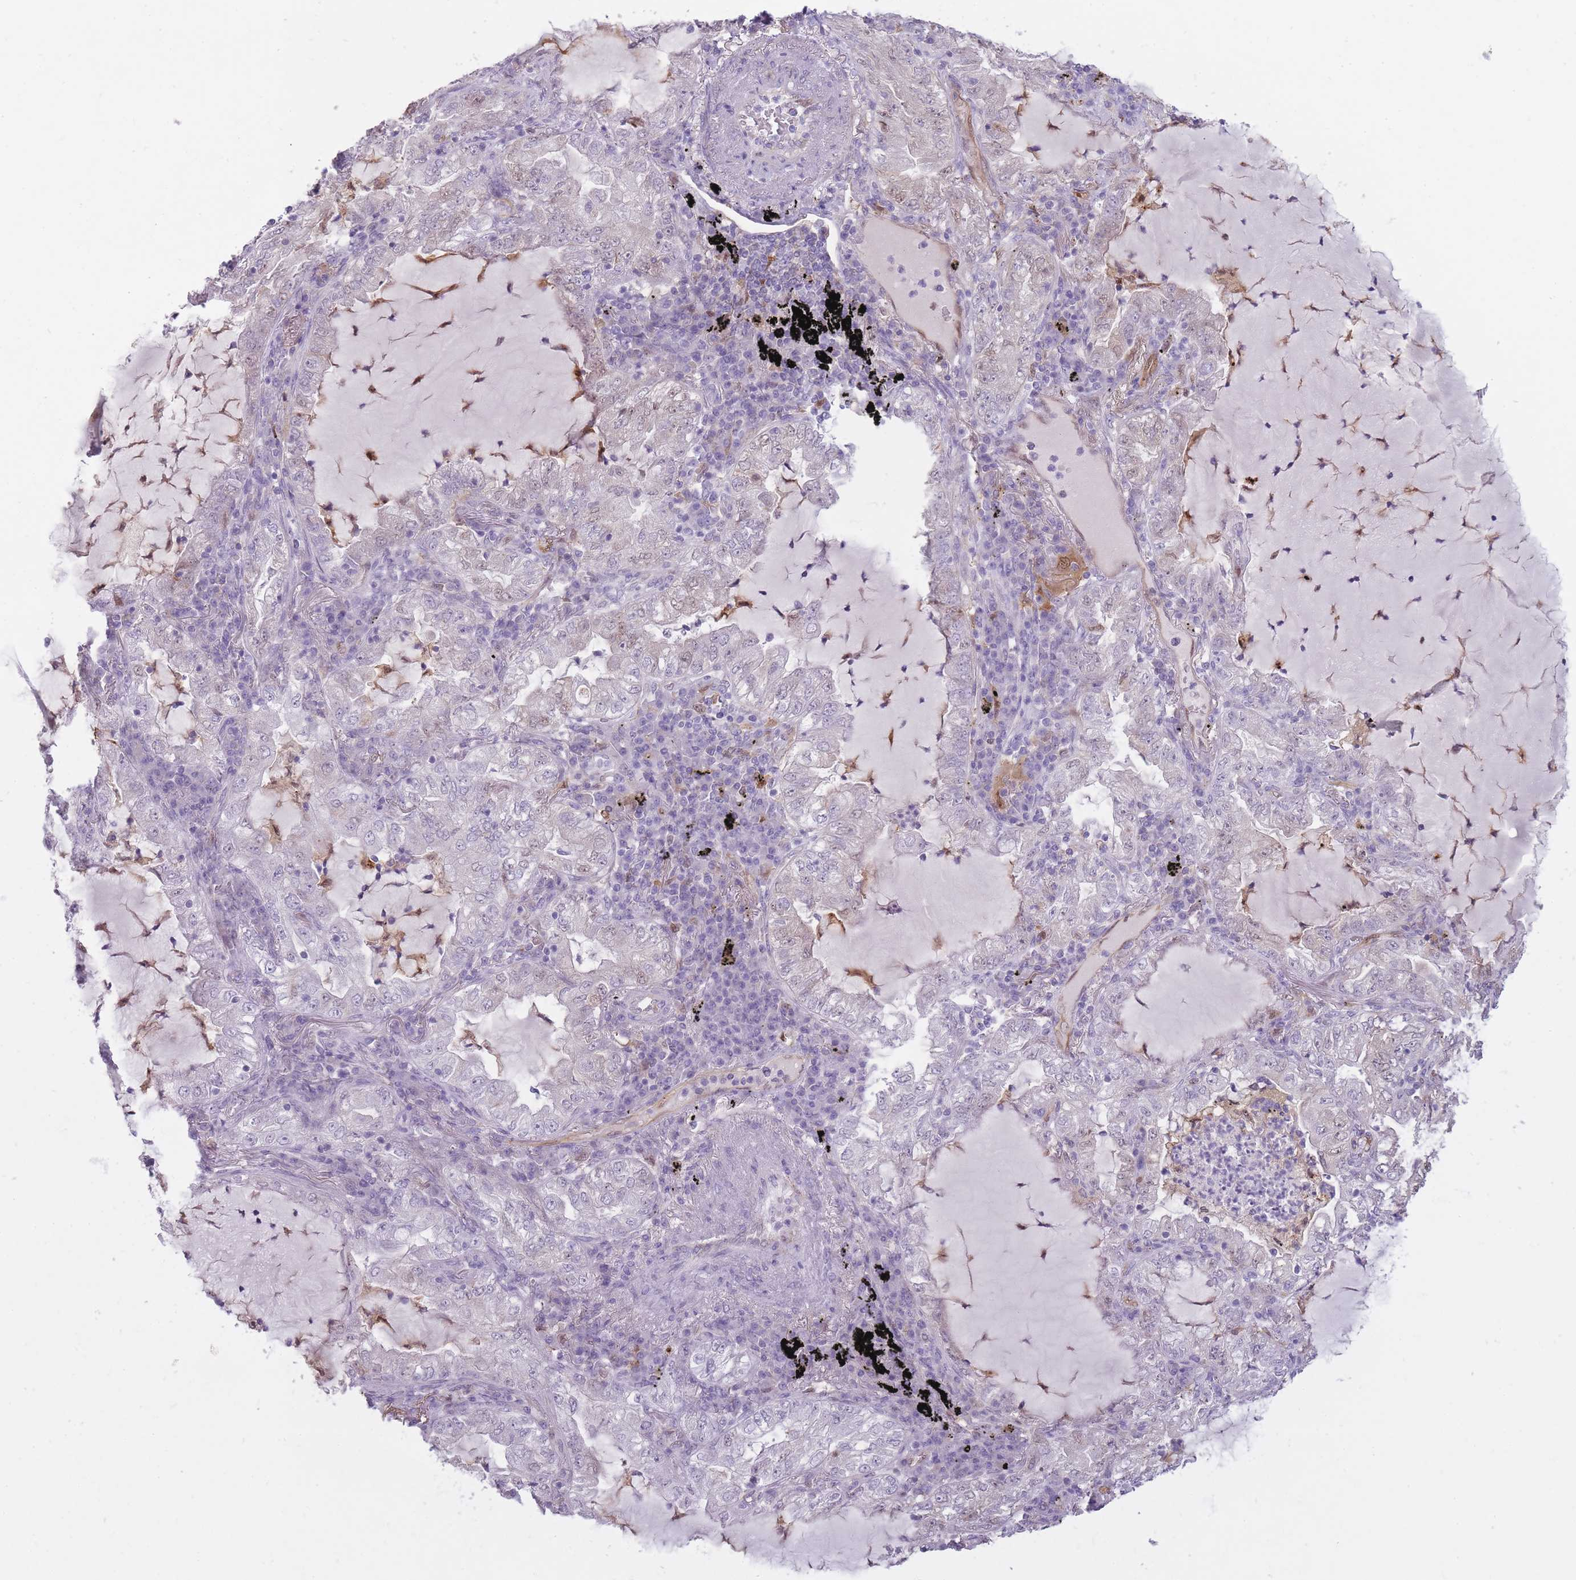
{"staining": {"intensity": "negative", "quantity": "none", "location": "none"}, "tissue": "lung cancer", "cell_type": "Tumor cells", "image_type": "cancer", "snomed": [{"axis": "morphology", "description": "Adenocarcinoma, NOS"}, {"axis": "topography", "description": "Lung"}], "caption": "A micrograph of lung cancer (adenocarcinoma) stained for a protein displays no brown staining in tumor cells.", "gene": "LGALS9", "patient": {"sex": "female", "age": 73}}